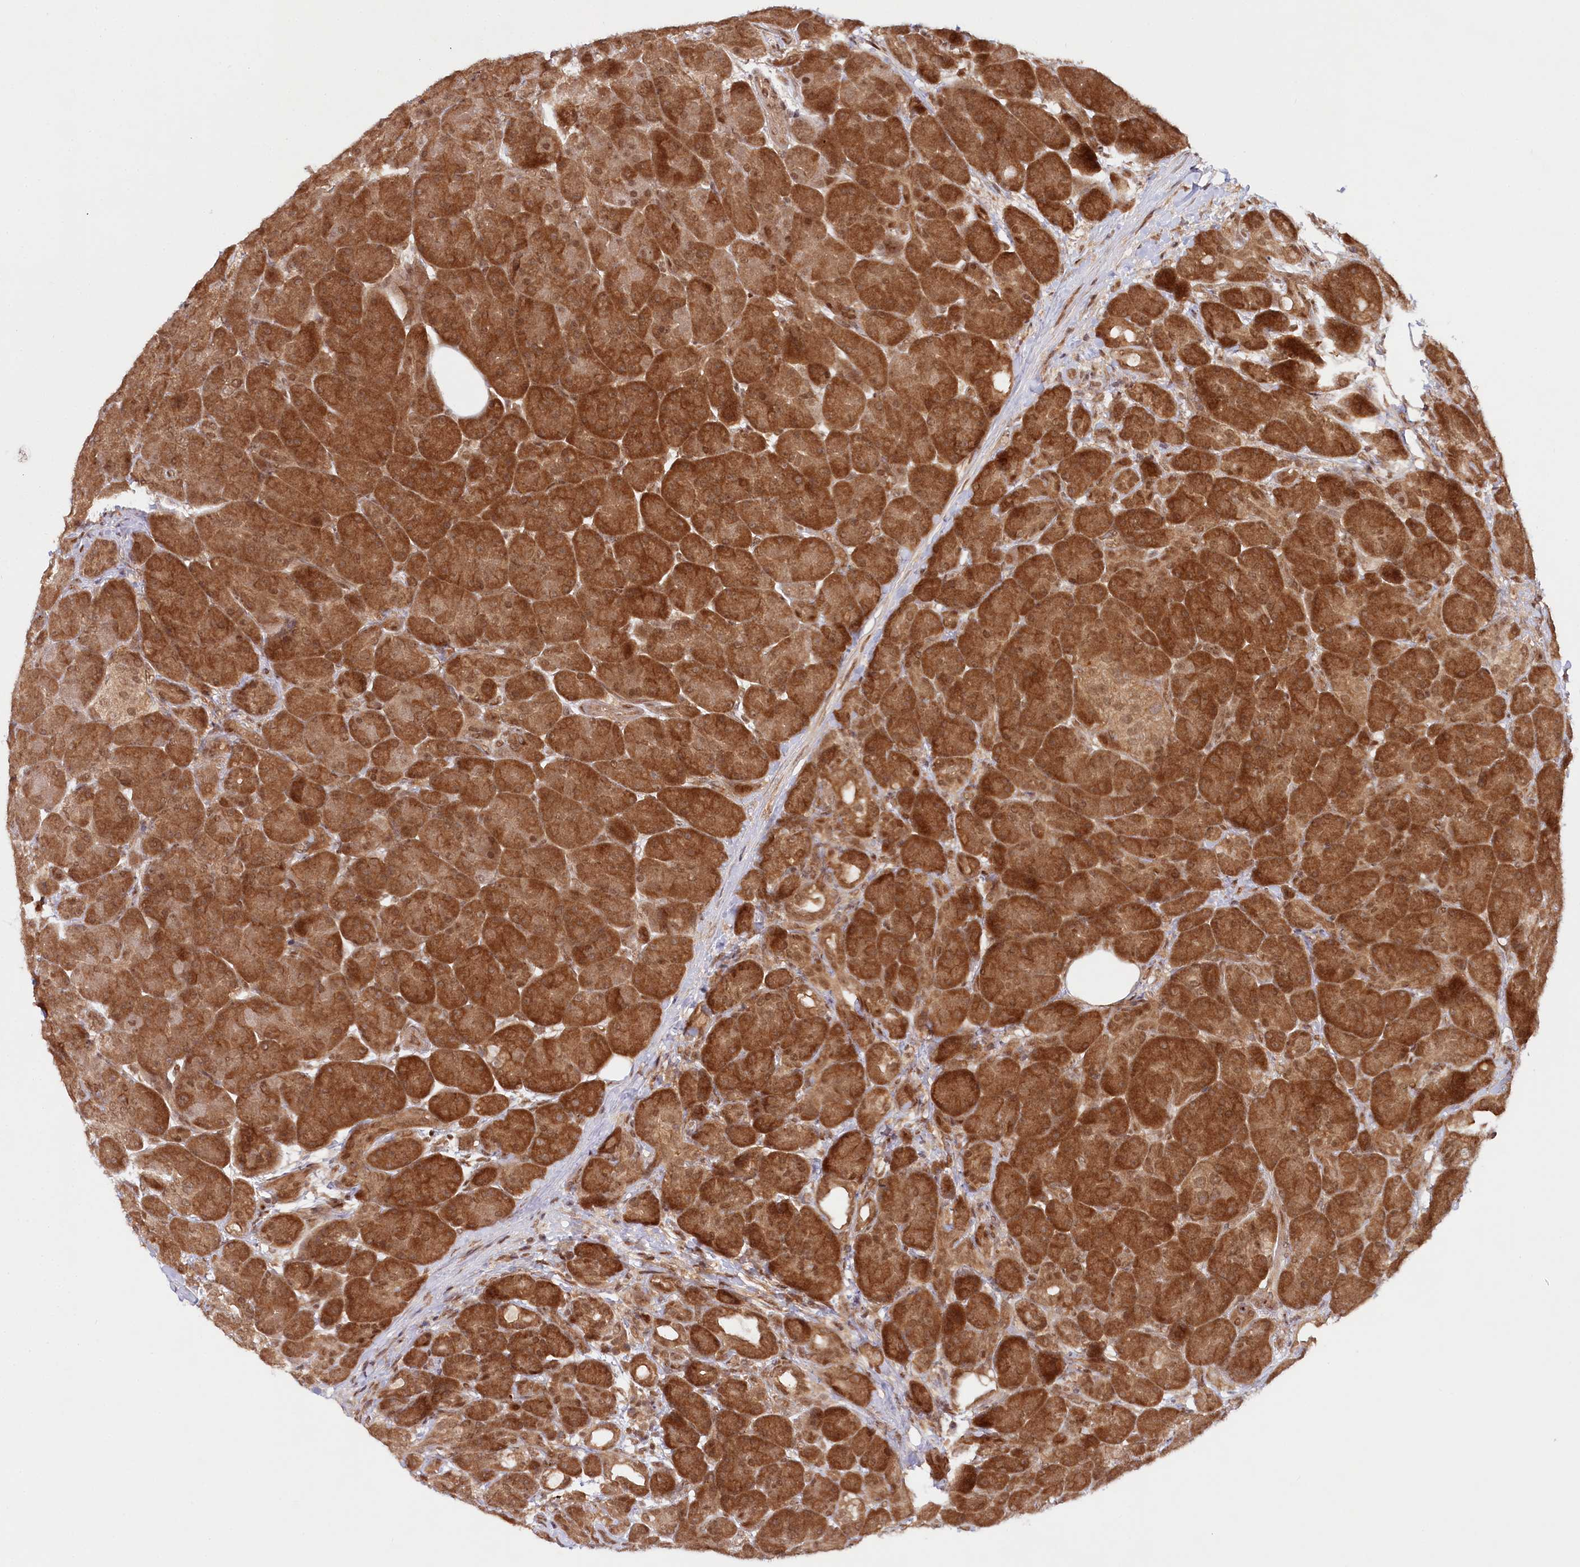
{"staining": {"intensity": "strong", "quantity": ">75%", "location": "cytoplasmic/membranous,nuclear"}, "tissue": "pancreas", "cell_type": "Exocrine glandular cells", "image_type": "normal", "snomed": [{"axis": "morphology", "description": "Normal tissue, NOS"}, {"axis": "topography", "description": "Pancreas"}], "caption": "A high-resolution micrograph shows IHC staining of unremarkable pancreas, which exhibits strong cytoplasmic/membranous,nuclear staining in approximately >75% of exocrine glandular cells. (Brightfield microscopy of DAB IHC at high magnification).", "gene": "CCDC65", "patient": {"sex": "male", "age": 63}}